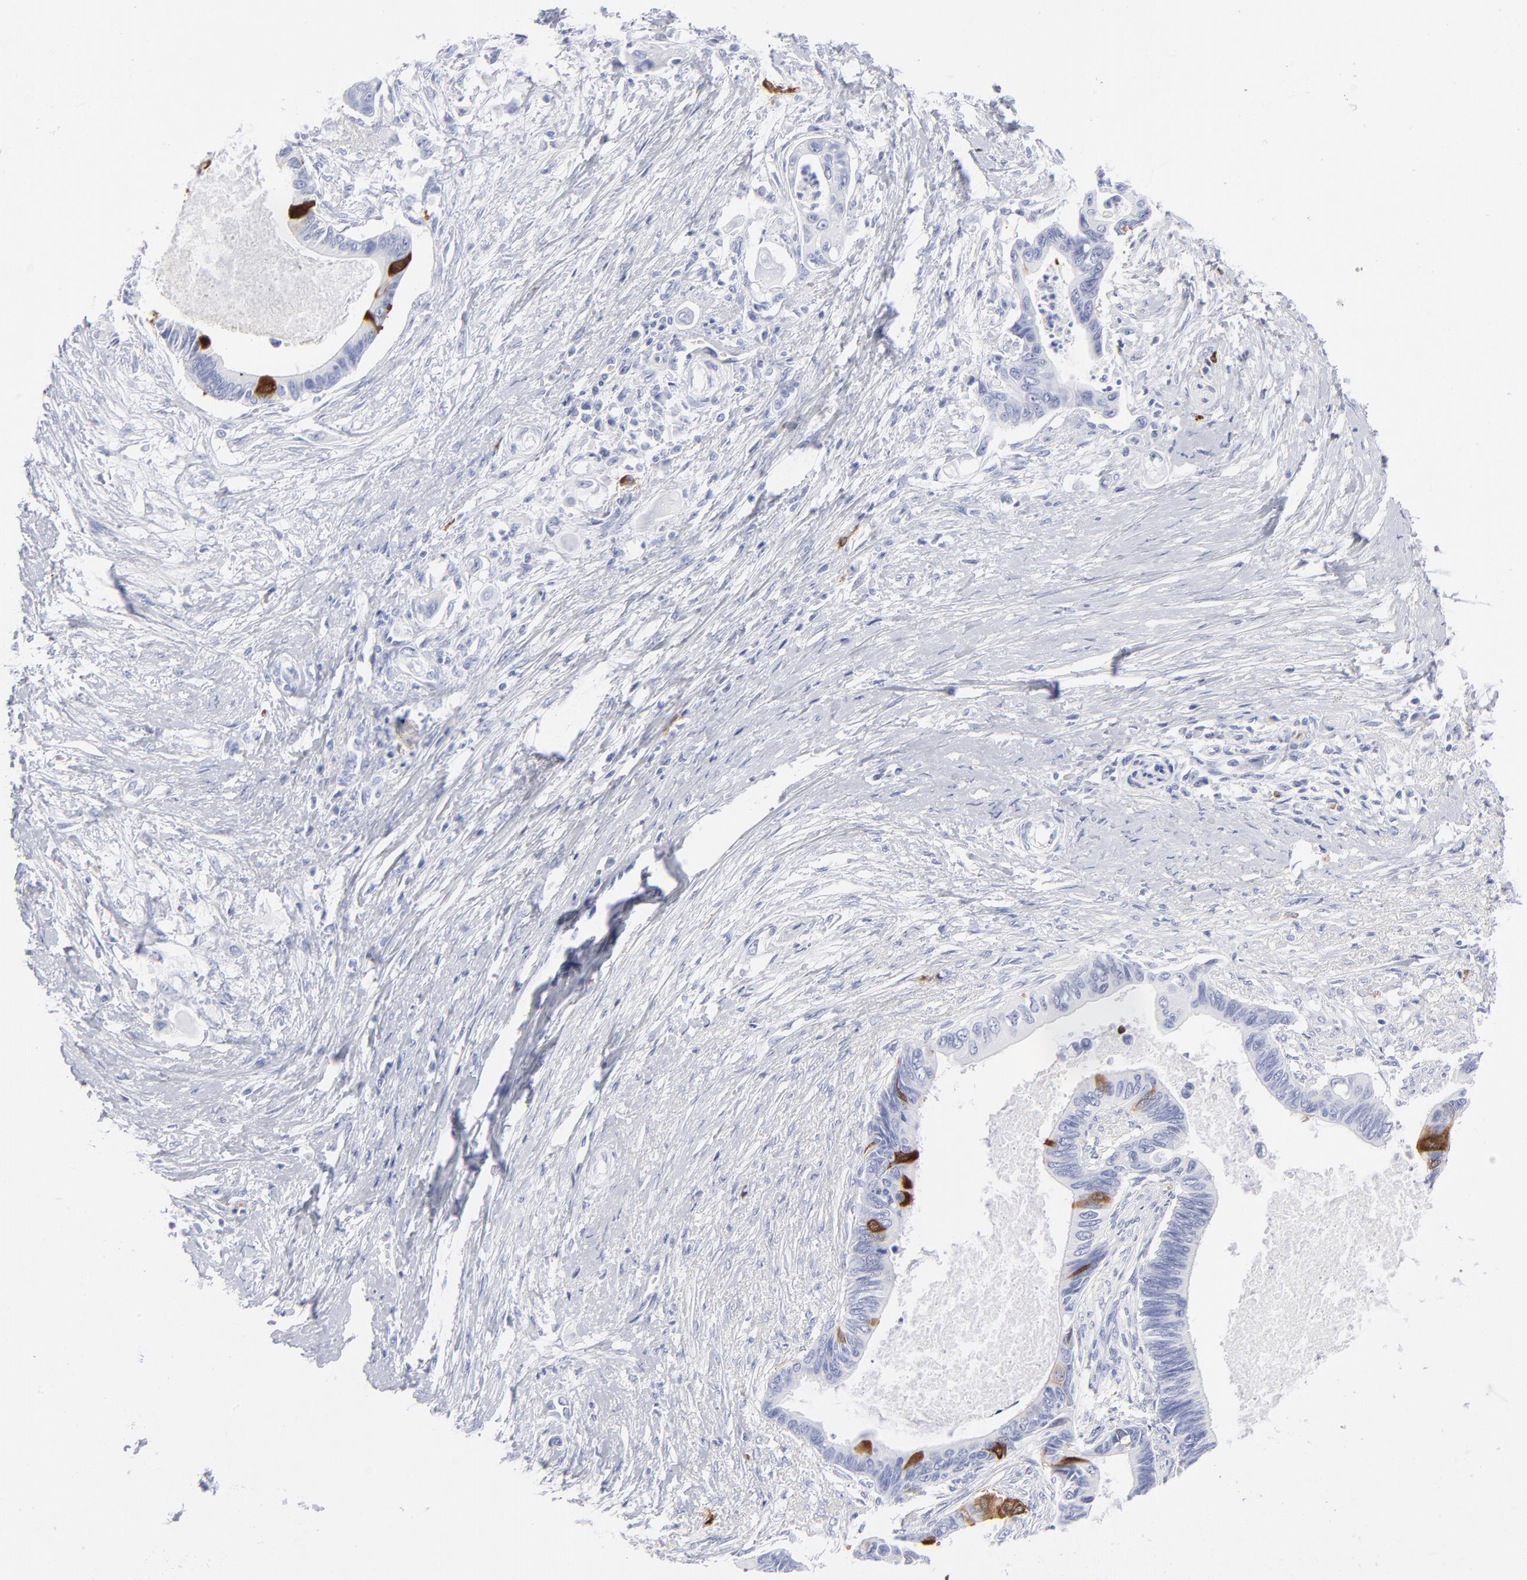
{"staining": {"intensity": "strong", "quantity": "<25%", "location": "cytoplasmic/membranous"}, "tissue": "pancreatic cancer", "cell_type": "Tumor cells", "image_type": "cancer", "snomed": [{"axis": "morphology", "description": "Adenocarcinoma, NOS"}, {"axis": "topography", "description": "Pancreas"}], "caption": "About <25% of tumor cells in human pancreatic adenocarcinoma display strong cytoplasmic/membranous protein positivity as visualized by brown immunohistochemical staining.", "gene": "CCNB1", "patient": {"sex": "female", "age": 70}}